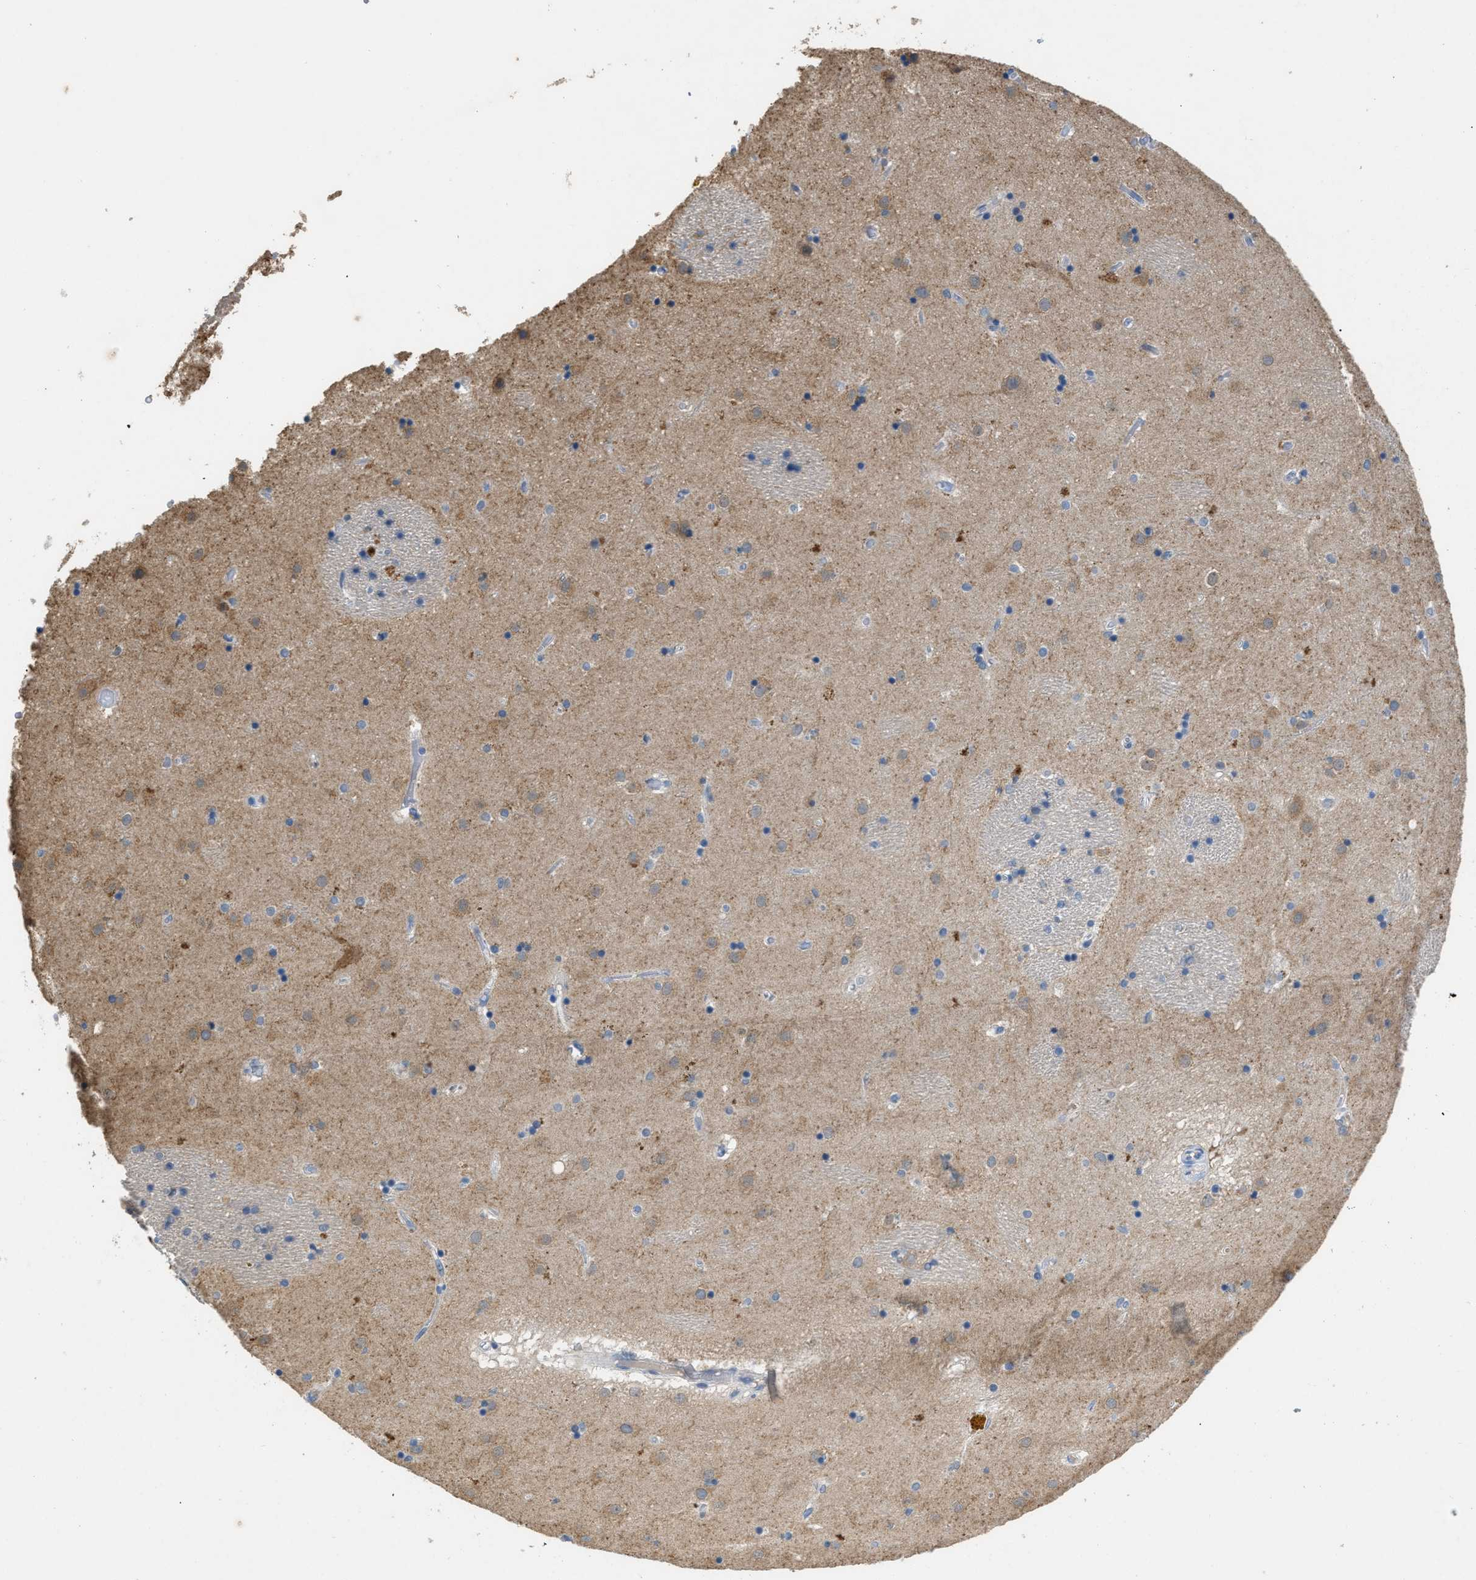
{"staining": {"intensity": "weak", "quantity": "<25%", "location": "cytoplasmic/membranous"}, "tissue": "caudate", "cell_type": "Glial cells", "image_type": "normal", "snomed": [{"axis": "morphology", "description": "Normal tissue, NOS"}, {"axis": "topography", "description": "Lateral ventricle wall"}], "caption": "A high-resolution image shows immunohistochemistry staining of normal caudate, which displays no significant positivity in glial cells.", "gene": "TOMM34", "patient": {"sex": "male", "age": 70}}